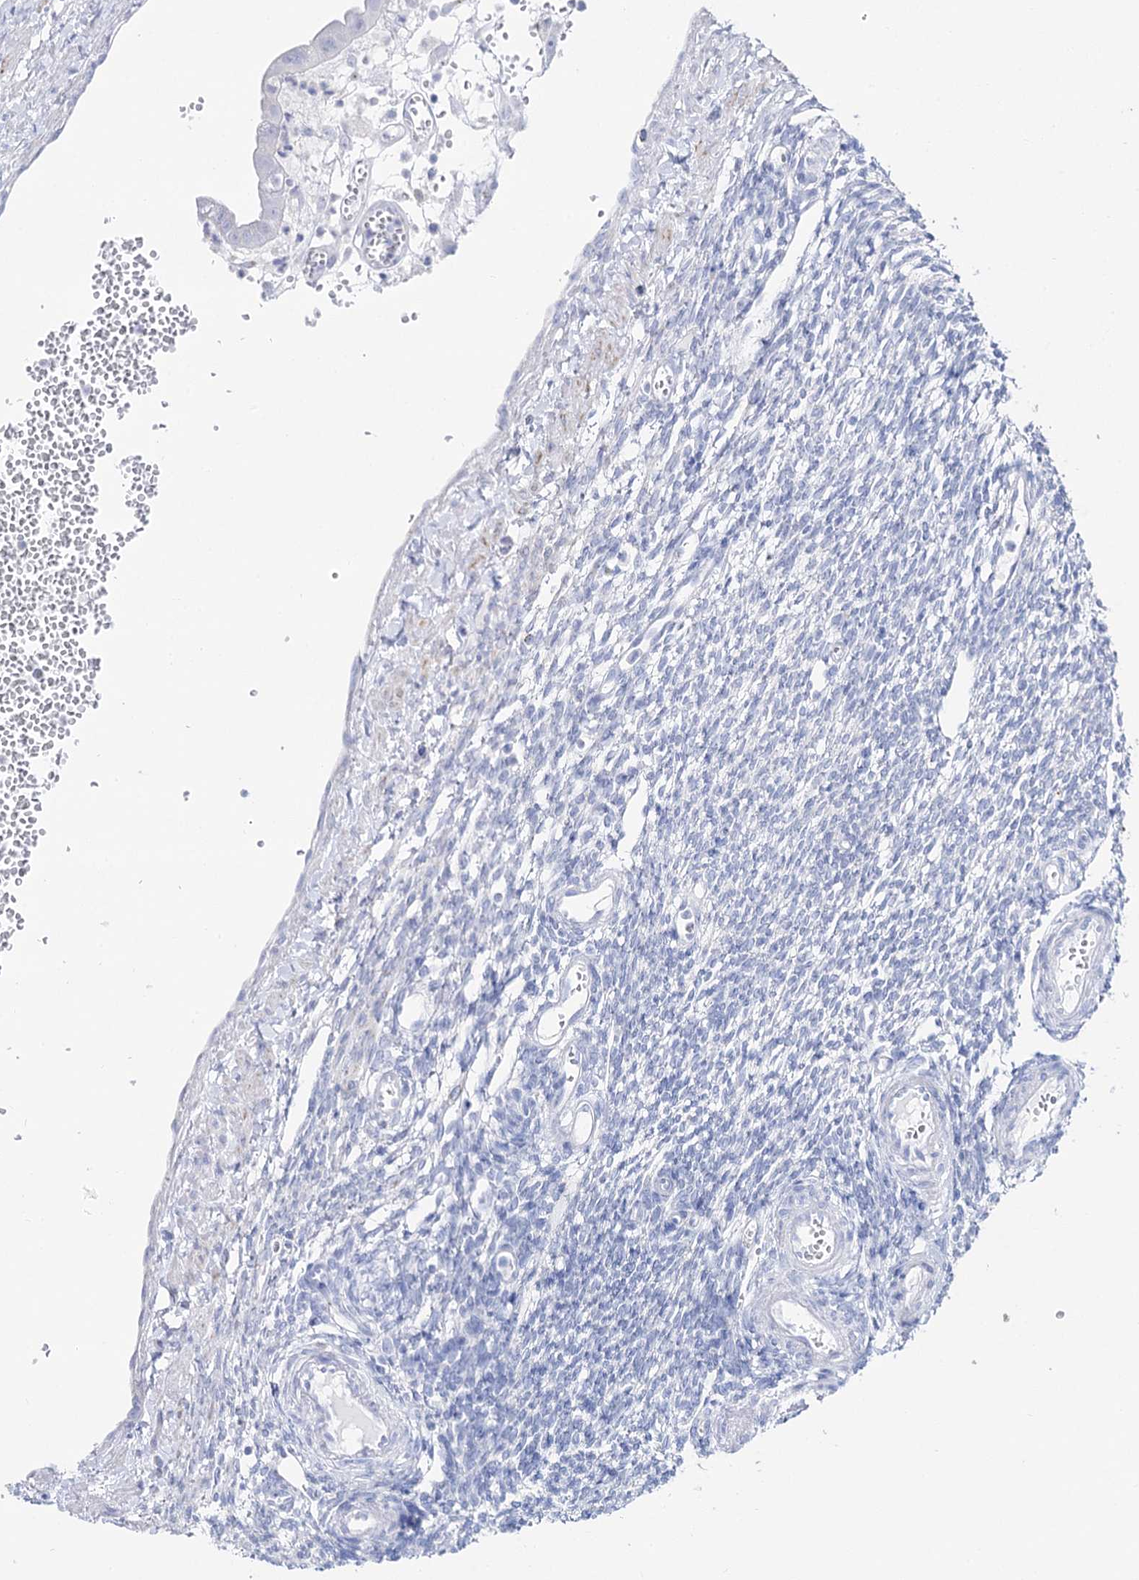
{"staining": {"intensity": "negative", "quantity": "none", "location": "none"}, "tissue": "ovary", "cell_type": "Ovarian stroma cells", "image_type": "normal", "snomed": [{"axis": "morphology", "description": "Normal tissue, NOS"}, {"axis": "morphology", "description": "Cyst, NOS"}, {"axis": "topography", "description": "Ovary"}], "caption": "This is an IHC image of benign human ovary. There is no staining in ovarian stroma cells.", "gene": "SLC3A1", "patient": {"sex": "female", "age": 33}}